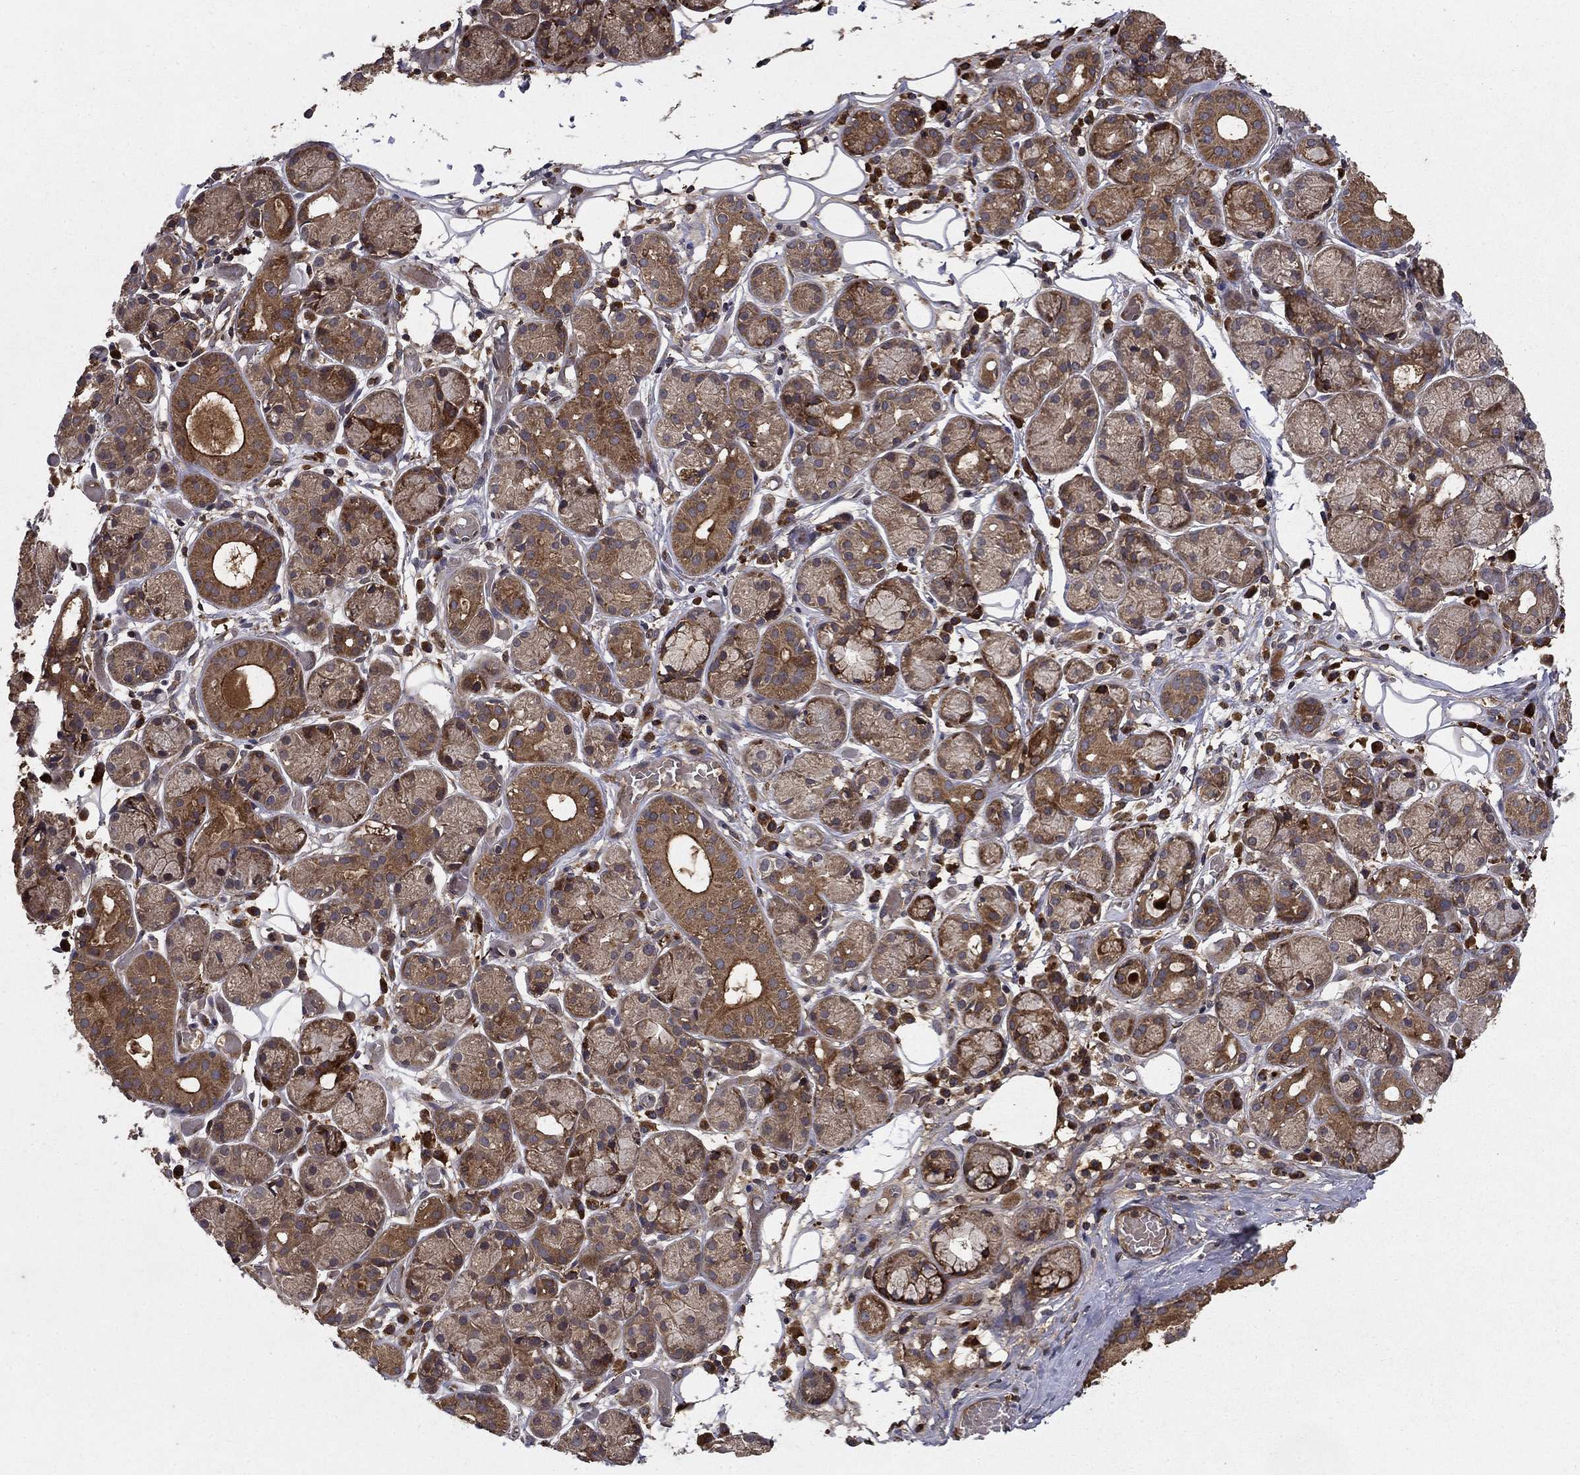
{"staining": {"intensity": "moderate", "quantity": "25%-75%", "location": "cytoplasmic/membranous"}, "tissue": "salivary gland", "cell_type": "Glandular cells", "image_type": "normal", "snomed": [{"axis": "morphology", "description": "Normal tissue, NOS"}, {"axis": "topography", "description": "Salivary gland"}, {"axis": "topography", "description": "Peripheral nerve tissue"}], "caption": "A histopathology image of human salivary gland stained for a protein displays moderate cytoplasmic/membranous brown staining in glandular cells.", "gene": "BABAM2", "patient": {"sex": "male", "age": 71}}